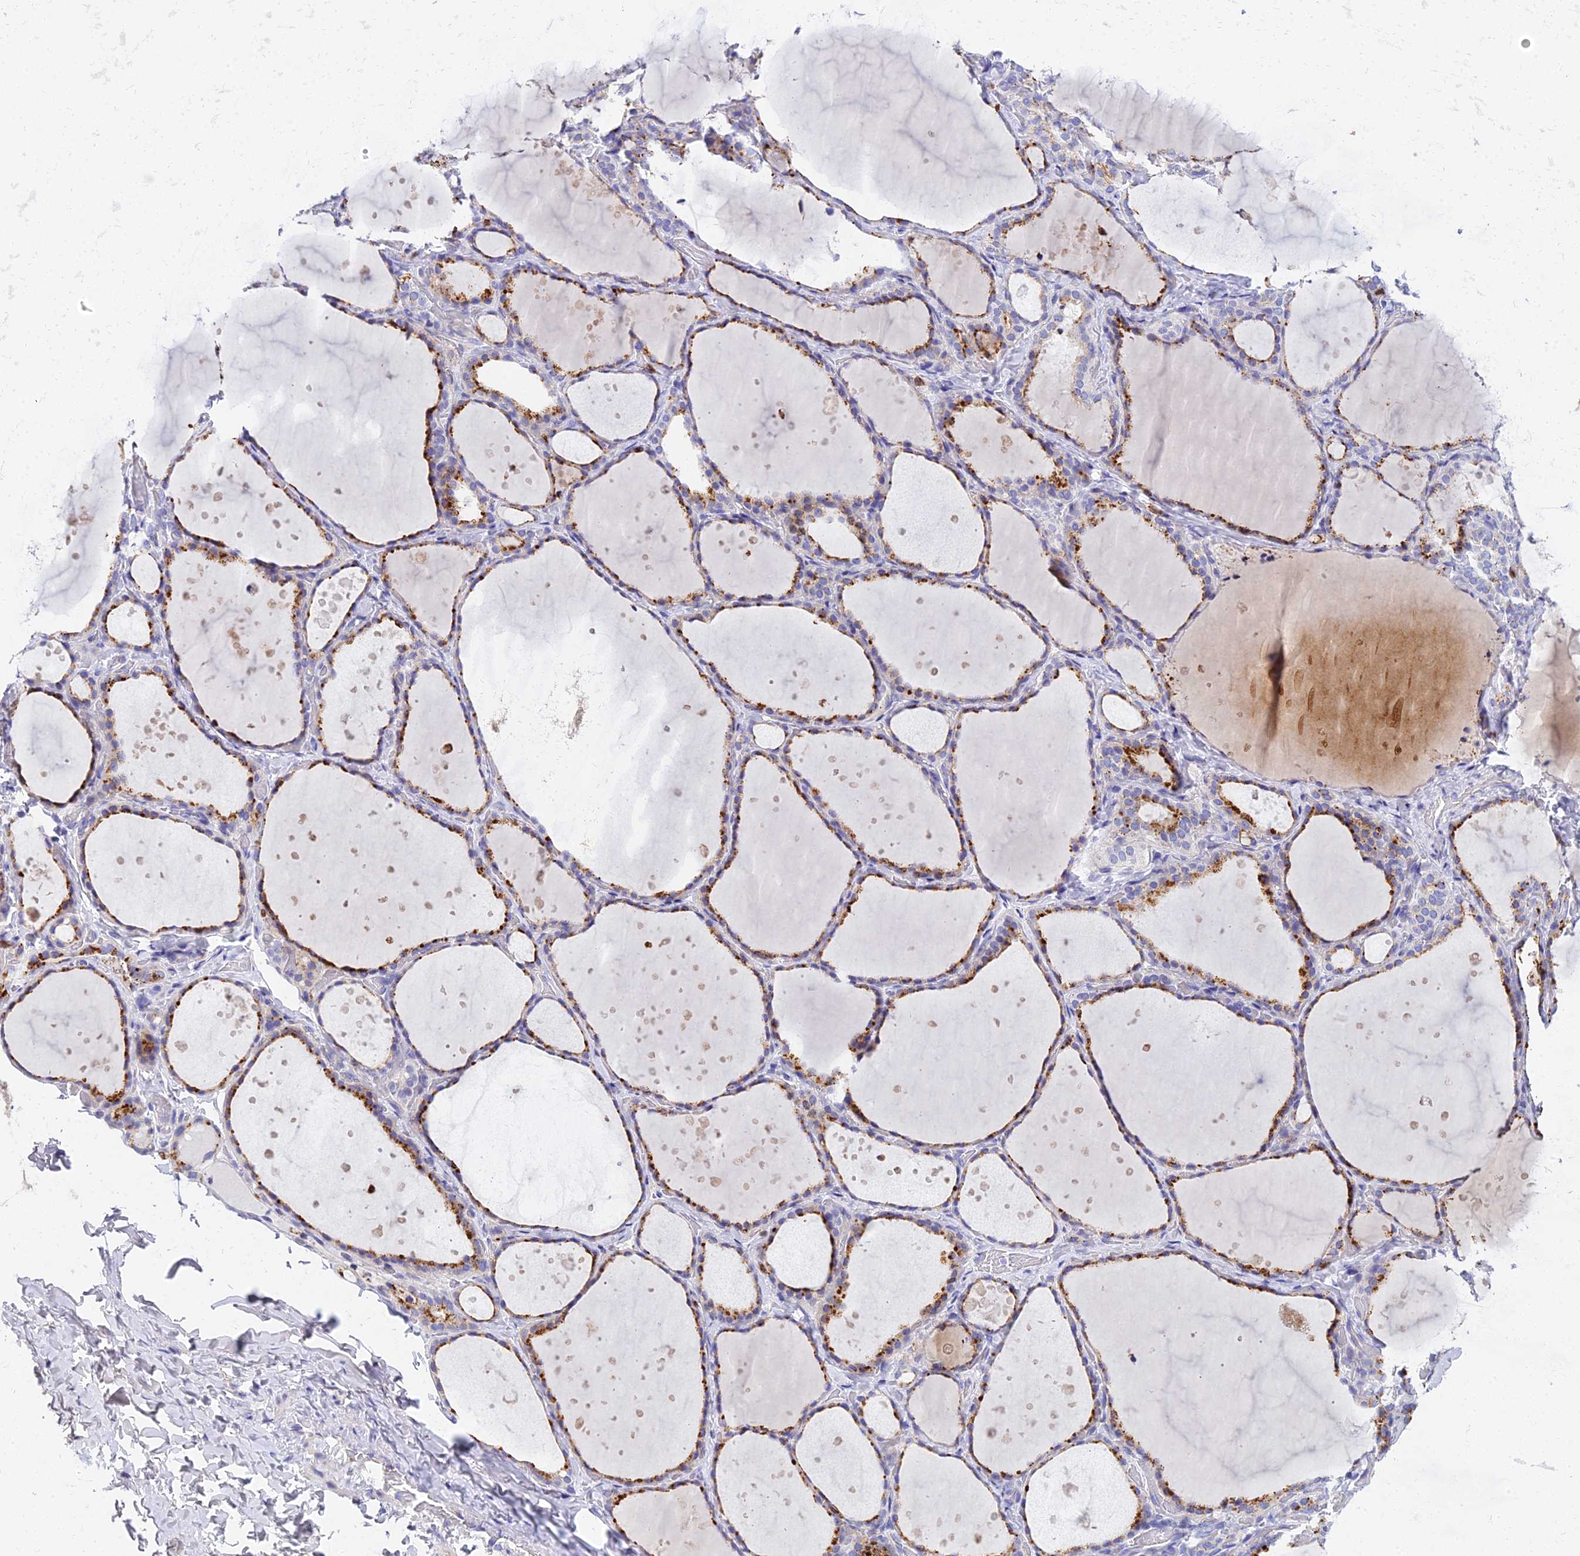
{"staining": {"intensity": "moderate", "quantity": ">75%", "location": "cytoplasmic/membranous"}, "tissue": "thyroid gland", "cell_type": "Glandular cells", "image_type": "normal", "snomed": [{"axis": "morphology", "description": "Normal tissue, NOS"}, {"axis": "topography", "description": "Thyroid gland"}], "caption": "Immunohistochemistry (IHC) staining of normal thyroid gland, which displays medium levels of moderate cytoplasmic/membranous positivity in about >75% of glandular cells indicating moderate cytoplasmic/membranous protein expression. The staining was performed using DAB (brown) for protein detection and nuclei were counterstained in hematoxylin (blue).", "gene": "VWC2L", "patient": {"sex": "female", "age": 44}}